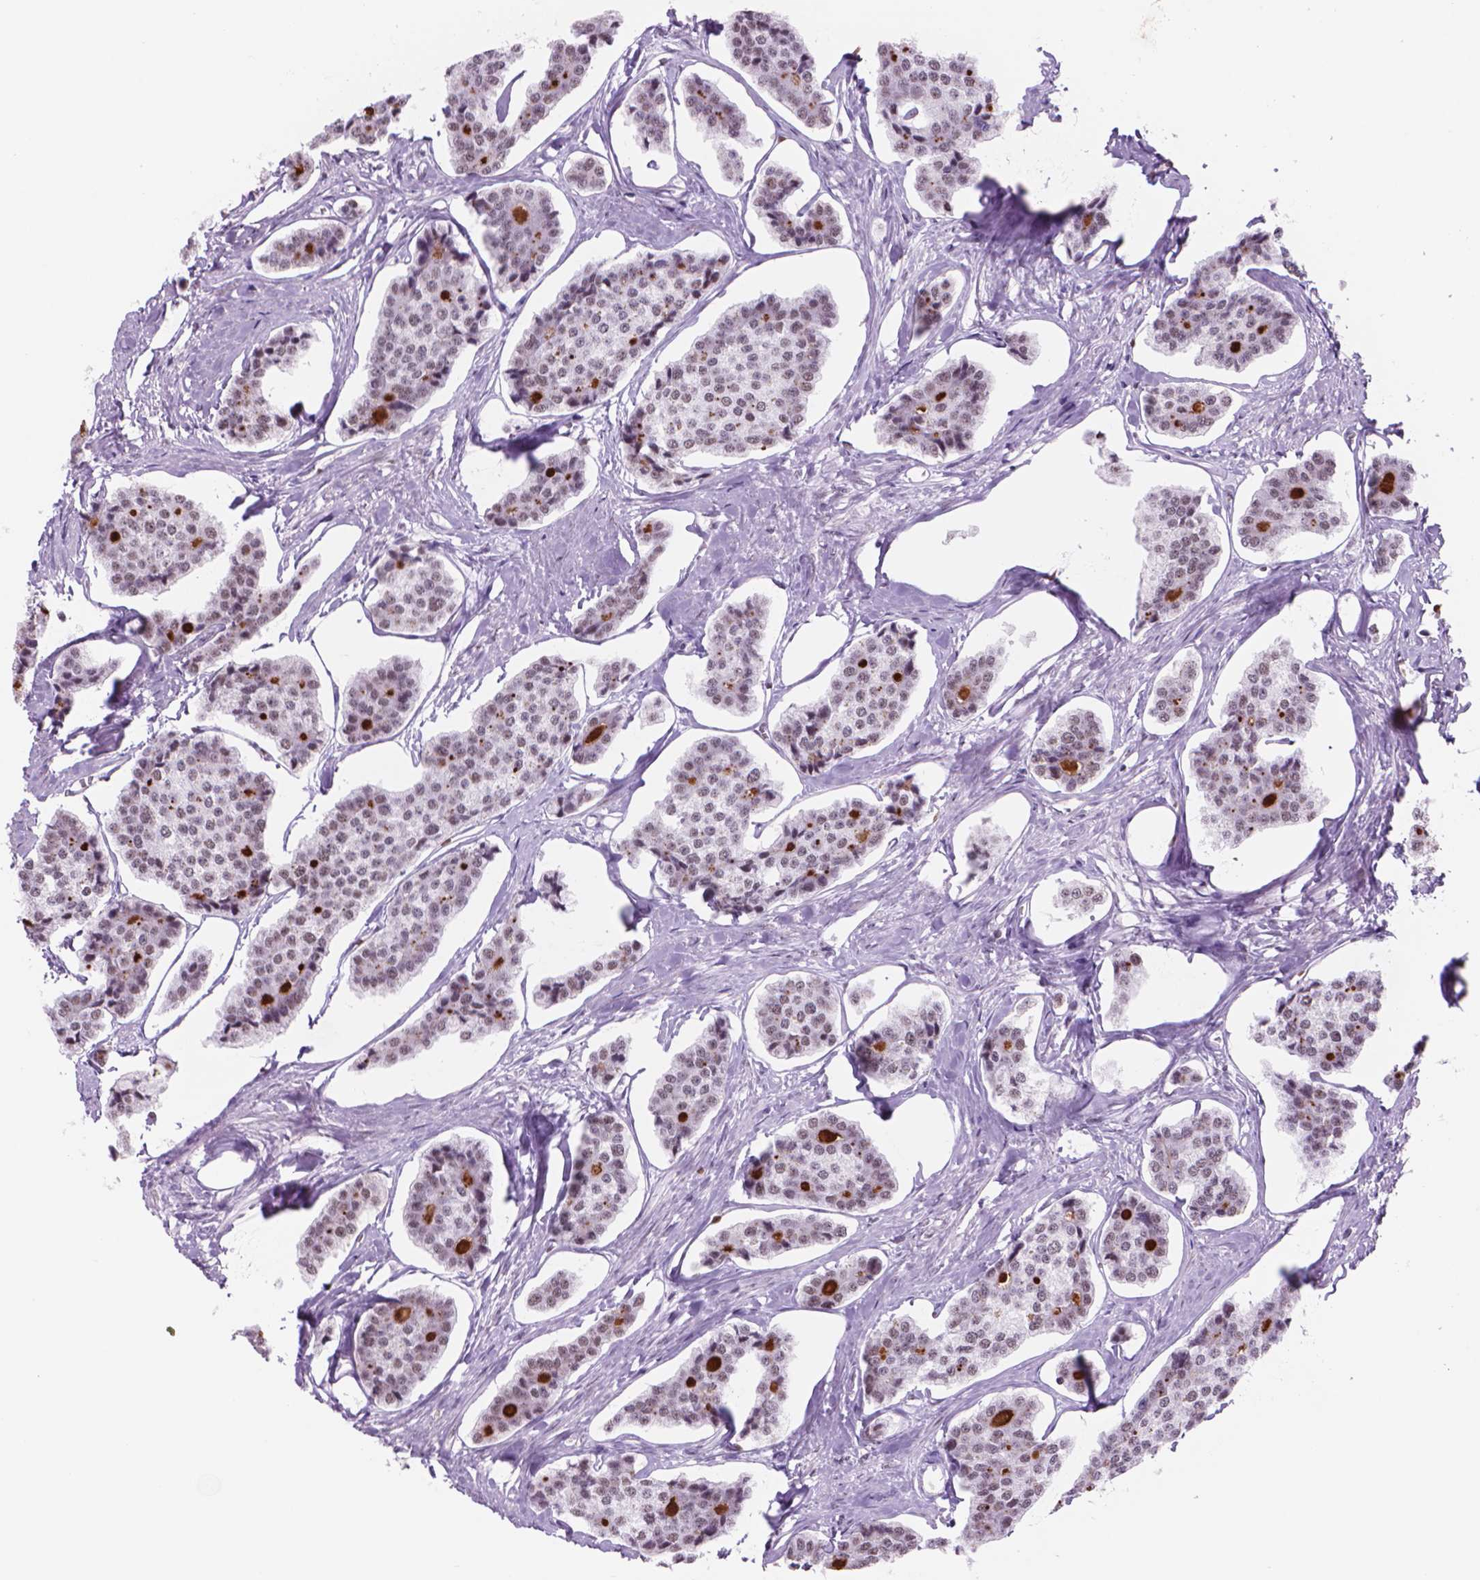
{"staining": {"intensity": "weak", "quantity": "25%-75%", "location": "nuclear"}, "tissue": "carcinoid", "cell_type": "Tumor cells", "image_type": "cancer", "snomed": [{"axis": "morphology", "description": "Carcinoid, malignant, NOS"}, {"axis": "topography", "description": "Small intestine"}], "caption": "Malignant carcinoid was stained to show a protein in brown. There is low levels of weak nuclear positivity in about 25%-75% of tumor cells.", "gene": "POLR3D", "patient": {"sex": "female", "age": 65}}